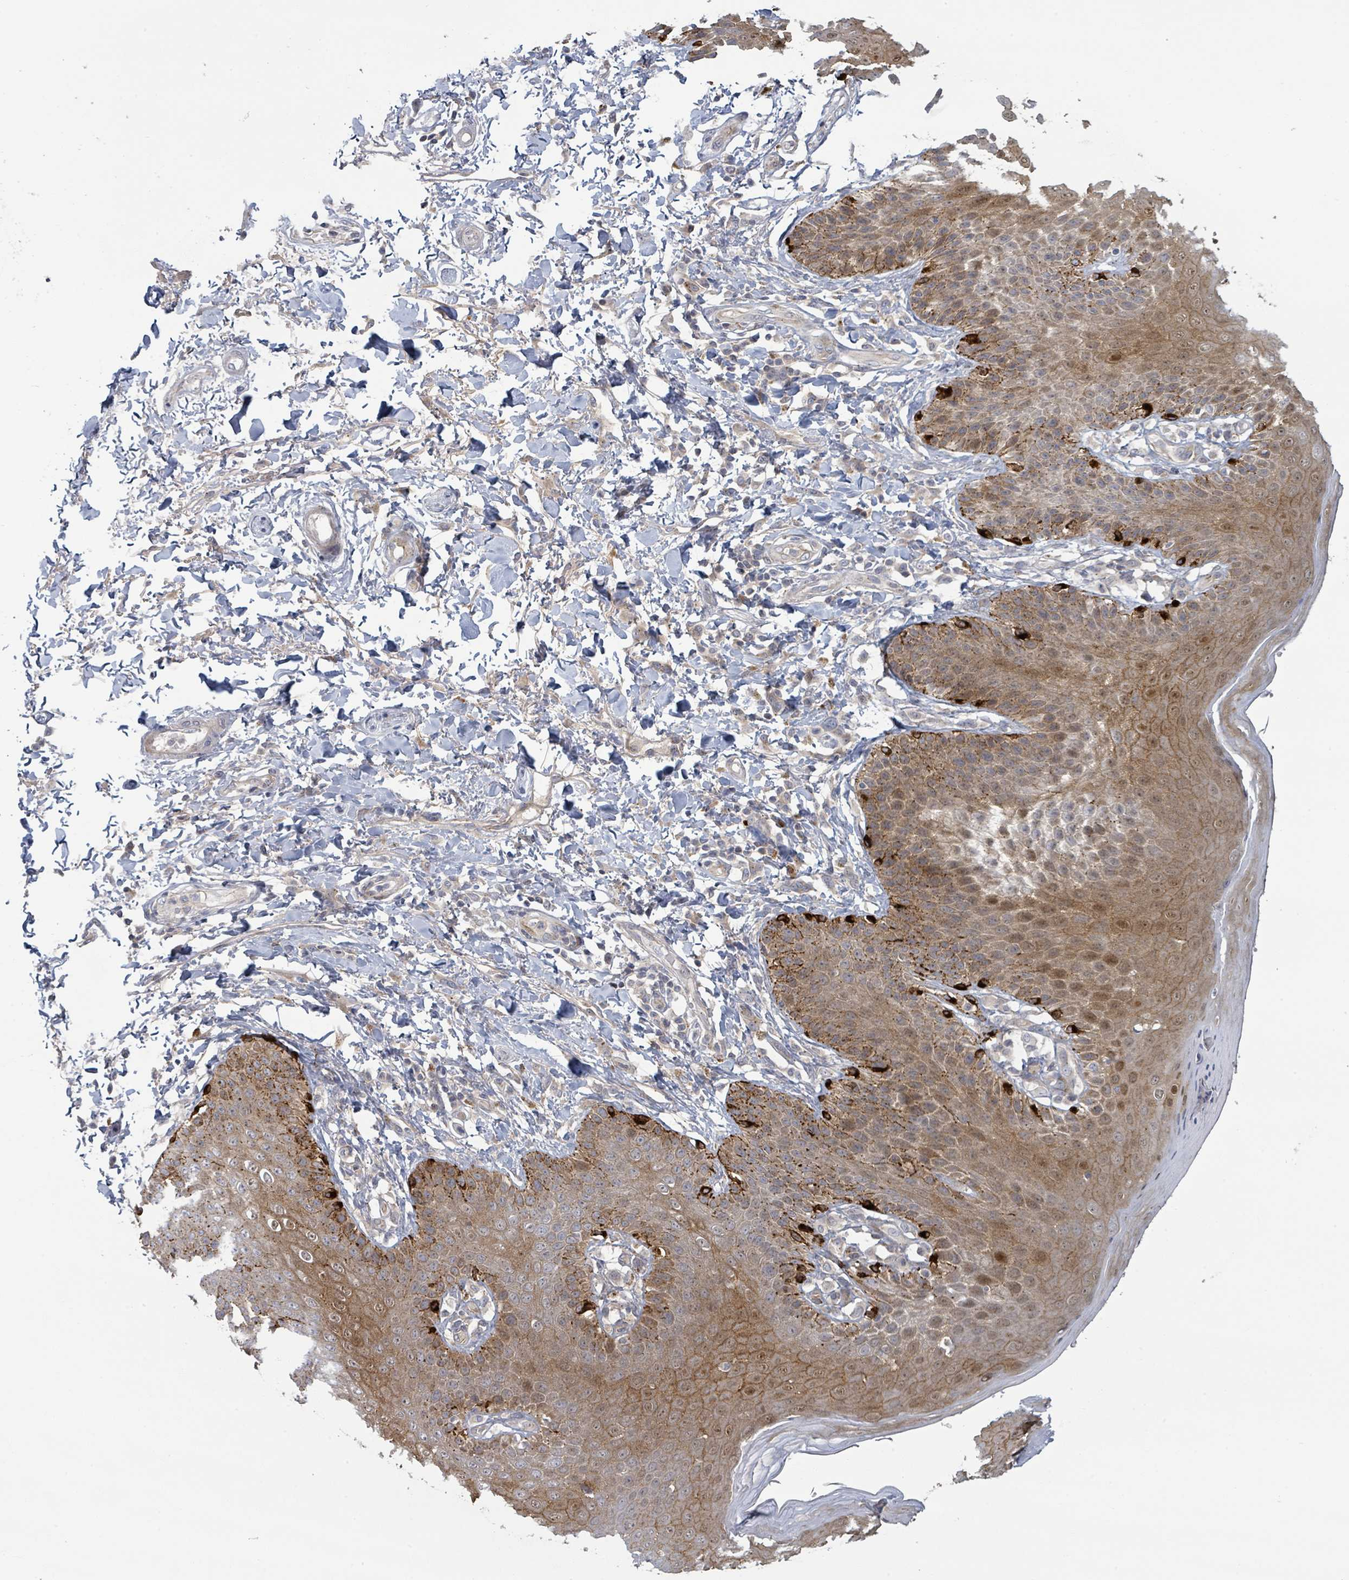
{"staining": {"intensity": "moderate", "quantity": ">75%", "location": "cytoplasmic/membranous,nuclear"}, "tissue": "skin", "cell_type": "Epidermal cells", "image_type": "normal", "snomed": [{"axis": "morphology", "description": "Normal tissue, NOS"}, {"axis": "topography", "description": "Peripheral nerve tissue"}], "caption": "Moderate cytoplasmic/membranous,nuclear positivity for a protein is seen in approximately >75% of epidermal cells of normal skin using immunohistochemistry.", "gene": "COL5A3", "patient": {"sex": "male", "age": 51}}